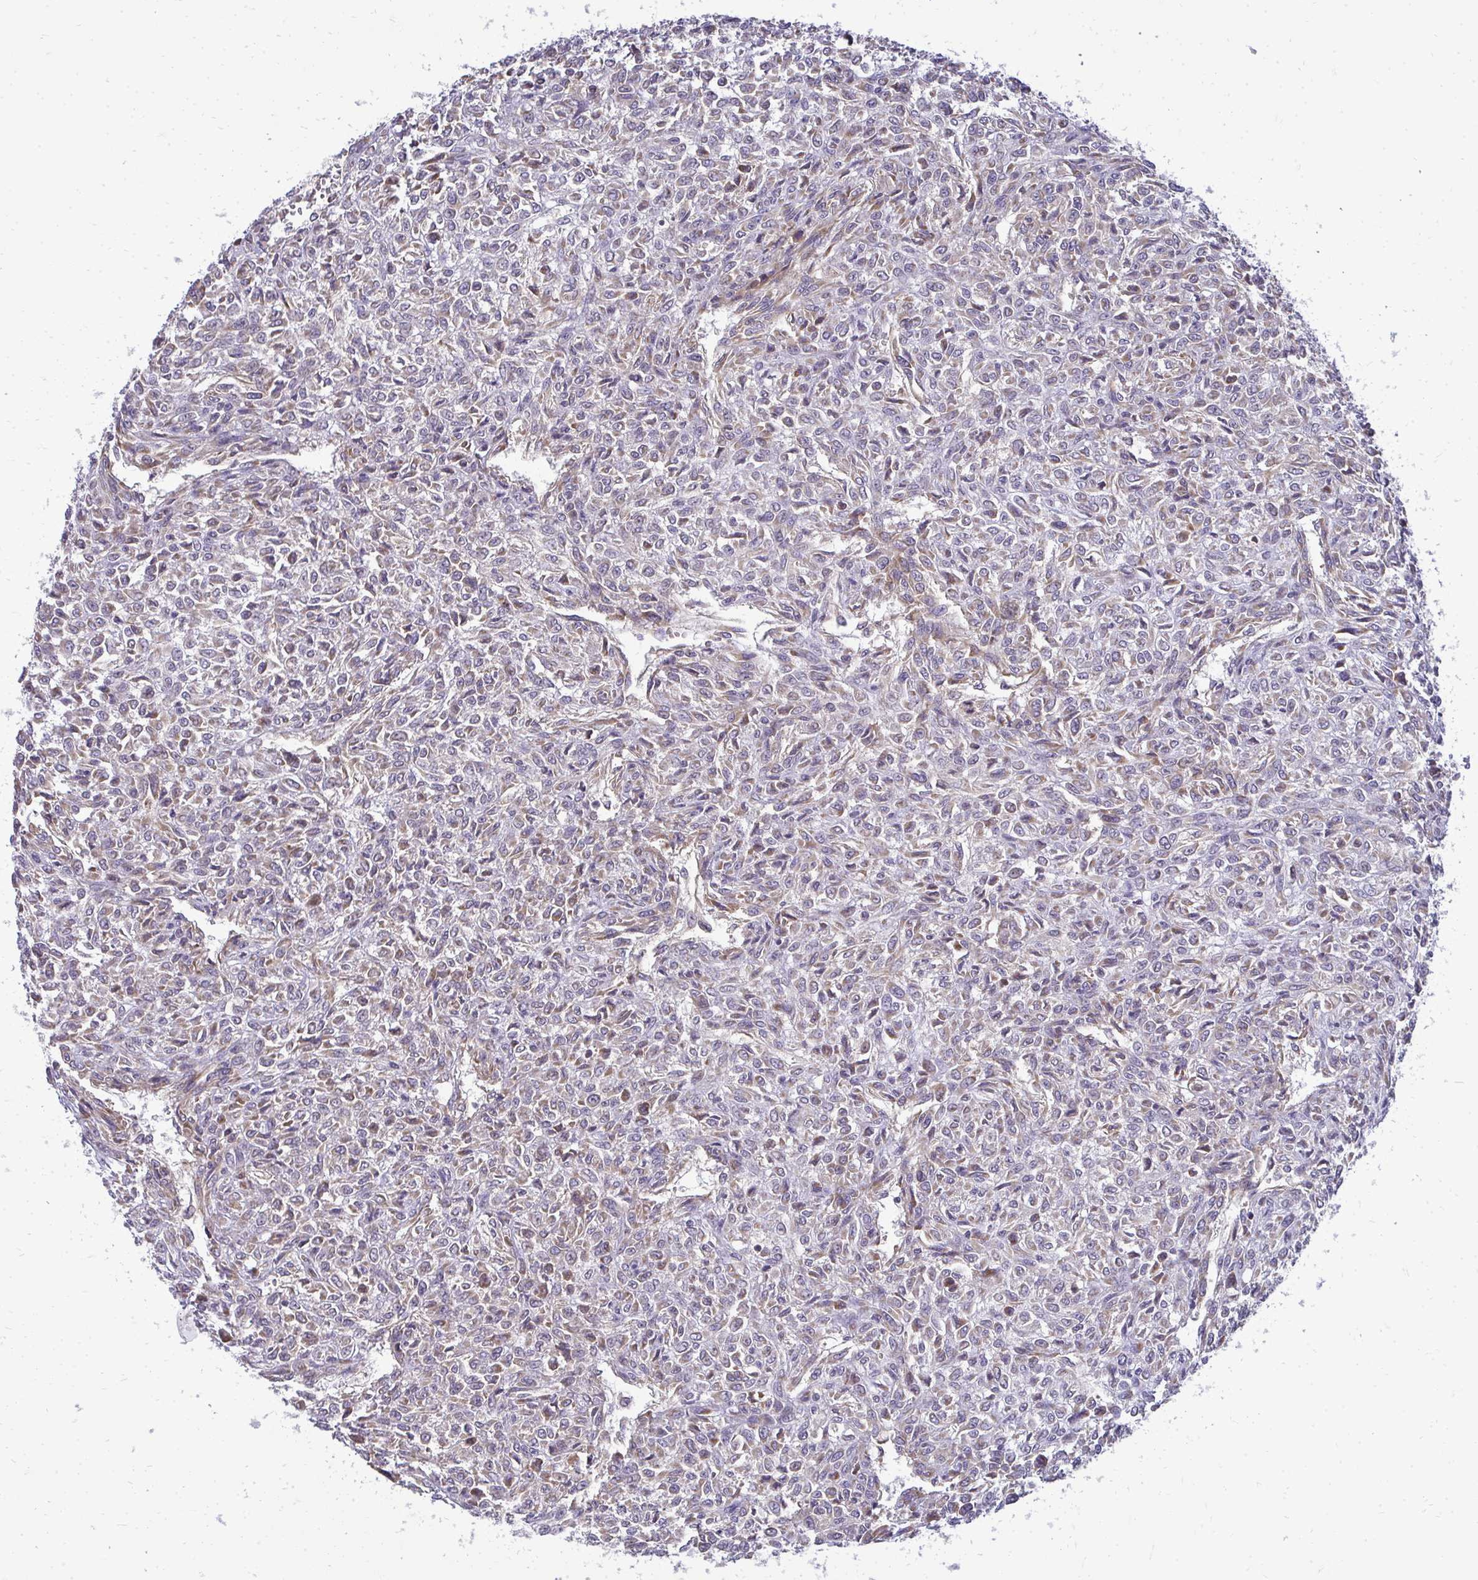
{"staining": {"intensity": "weak", "quantity": "25%-75%", "location": "cytoplasmic/membranous"}, "tissue": "renal cancer", "cell_type": "Tumor cells", "image_type": "cancer", "snomed": [{"axis": "morphology", "description": "Adenocarcinoma, NOS"}, {"axis": "topography", "description": "Kidney"}], "caption": "Protein expression by immunohistochemistry (IHC) demonstrates weak cytoplasmic/membranous expression in approximately 25%-75% of tumor cells in renal adenocarcinoma. The staining was performed using DAB (3,3'-diaminobenzidine) to visualize the protein expression in brown, while the nuclei were stained in blue with hematoxylin (Magnification: 20x).", "gene": "RPLP2", "patient": {"sex": "male", "age": 58}}